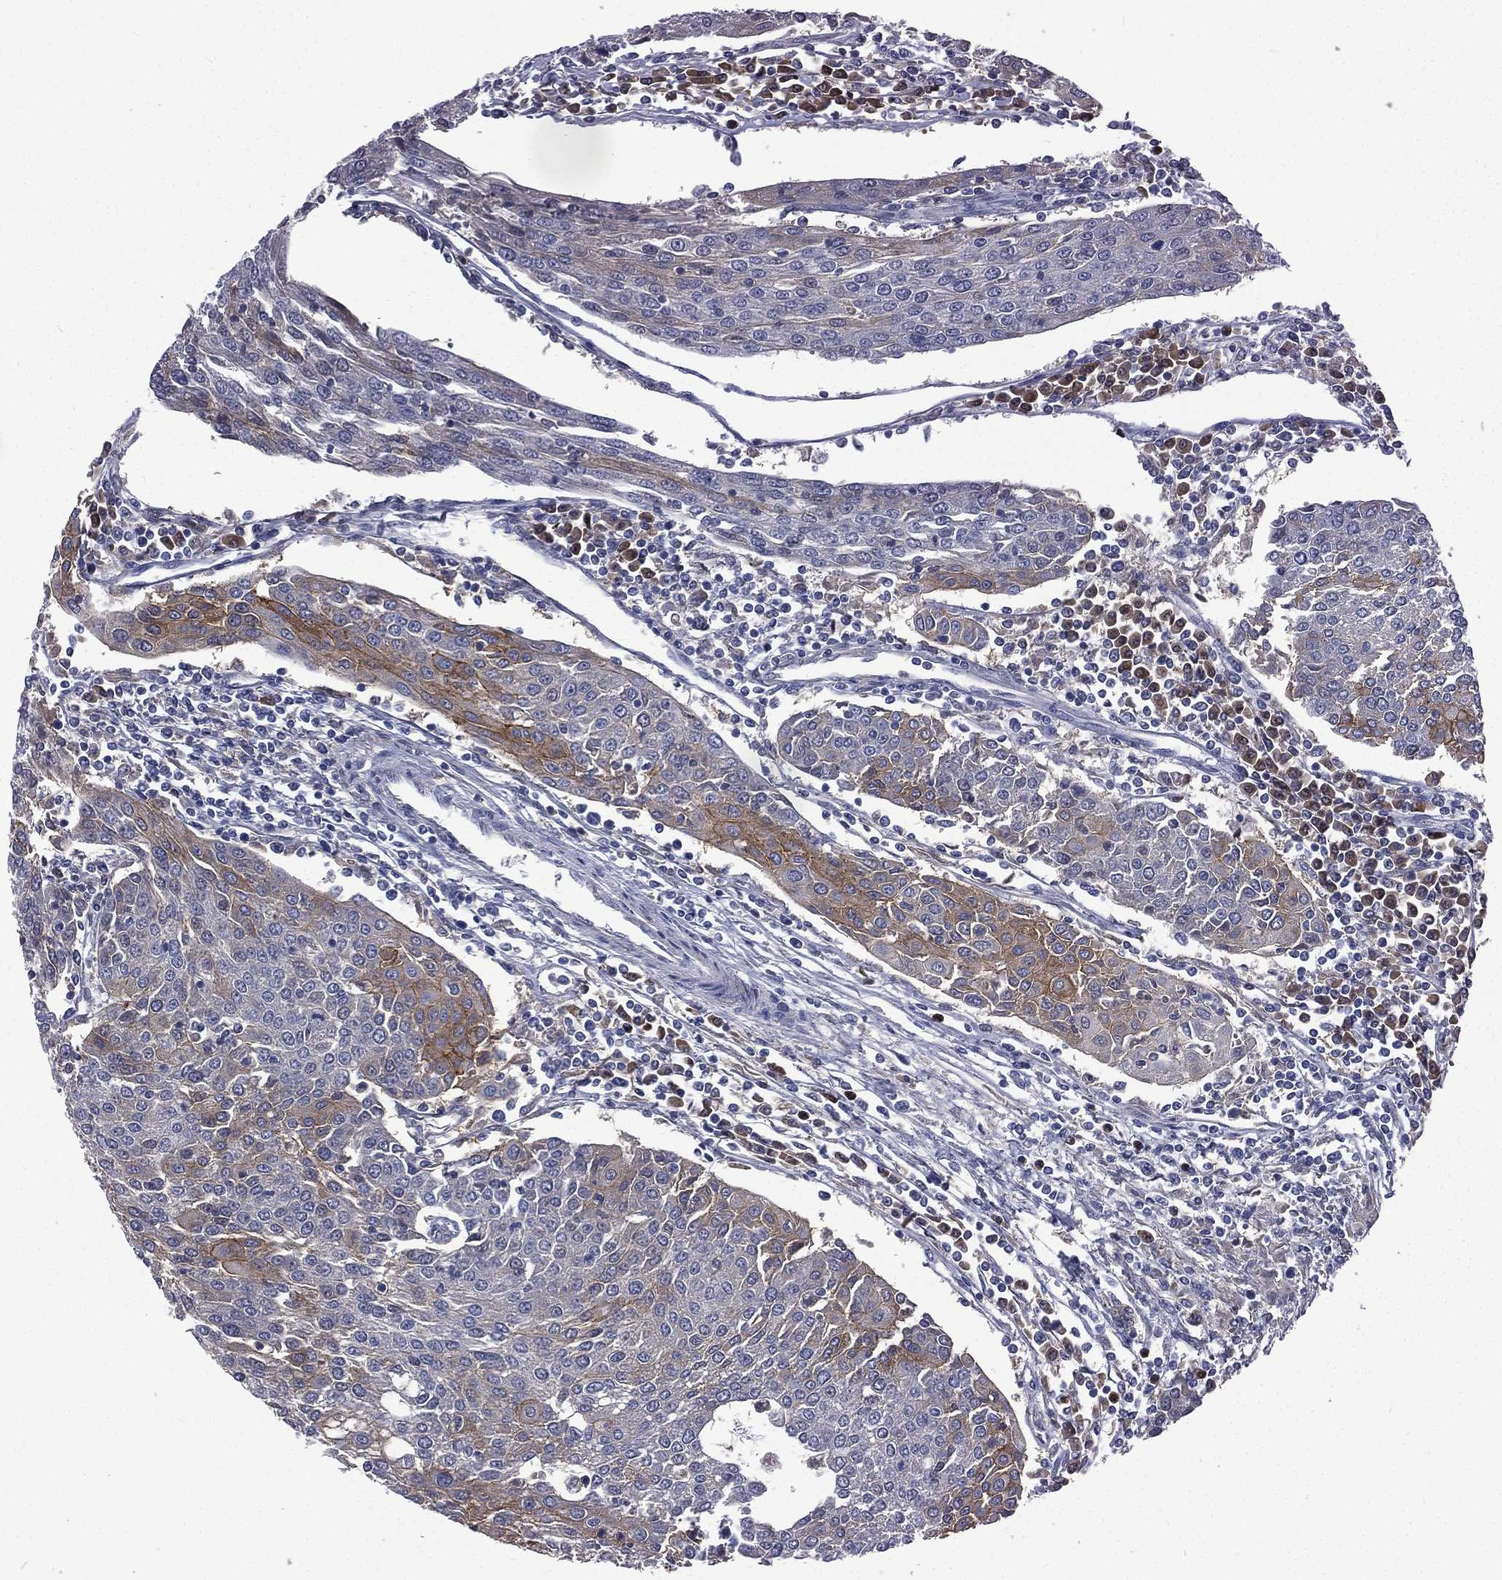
{"staining": {"intensity": "moderate", "quantity": "<25%", "location": "cytoplasmic/membranous"}, "tissue": "urothelial cancer", "cell_type": "Tumor cells", "image_type": "cancer", "snomed": [{"axis": "morphology", "description": "Urothelial carcinoma, High grade"}, {"axis": "topography", "description": "Urinary bladder"}], "caption": "Protein positivity by immunohistochemistry (IHC) exhibits moderate cytoplasmic/membranous positivity in approximately <25% of tumor cells in urothelial carcinoma (high-grade). (DAB IHC, brown staining for protein, blue staining for nuclei).", "gene": "CA12", "patient": {"sex": "female", "age": 85}}